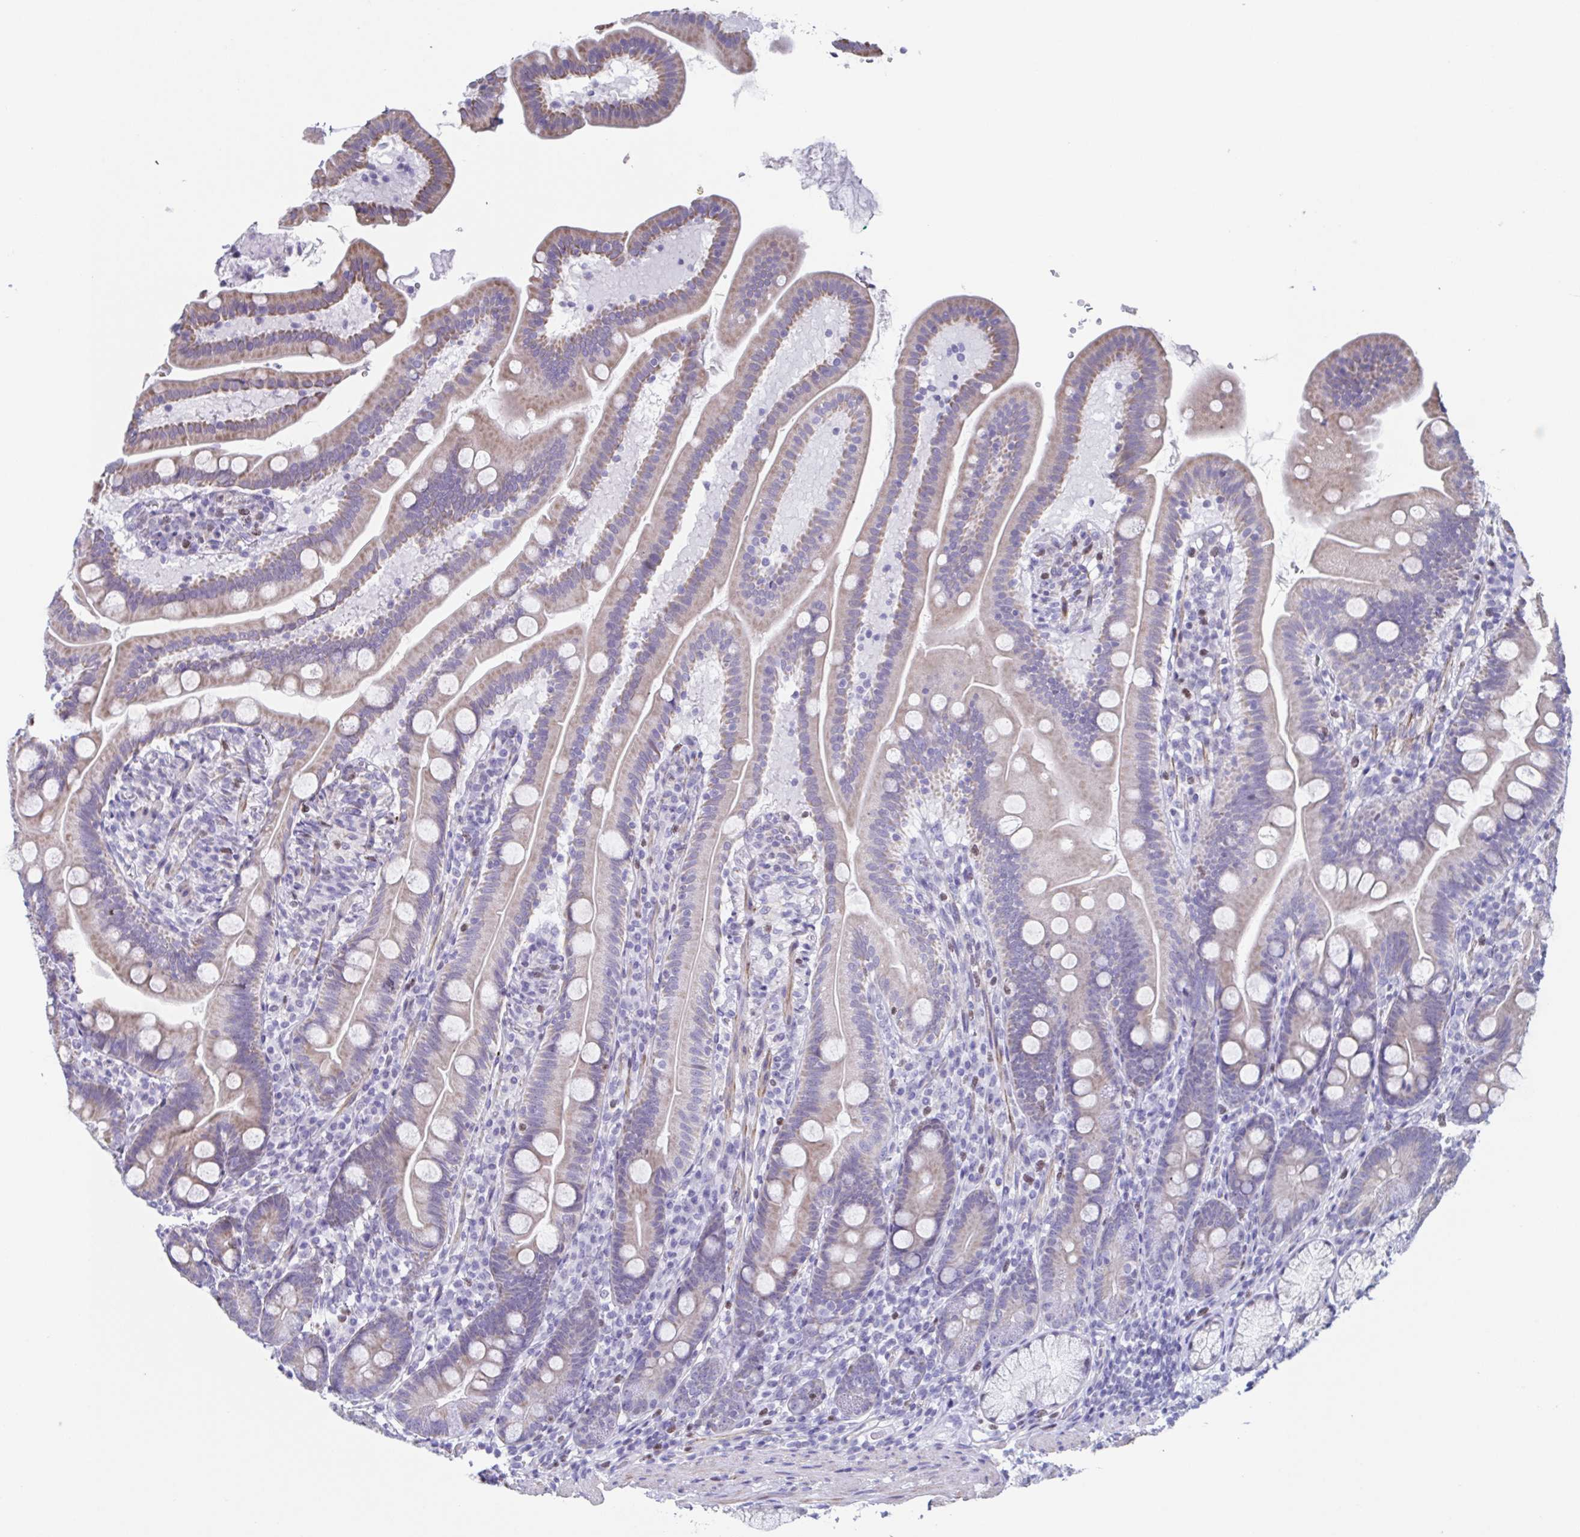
{"staining": {"intensity": "weak", "quantity": "<25%", "location": "cytoplasmic/membranous"}, "tissue": "duodenum", "cell_type": "Glandular cells", "image_type": "normal", "snomed": [{"axis": "morphology", "description": "Normal tissue, NOS"}, {"axis": "topography", "description": "Duodenum"}], "caption": "Immunohistochemistry of normal duodenum reveals no staining in glandular cells. (Immunohistochemistry, brightfield microscopy, high magnification).", "gene": "PBOV1", "patient": {"sex": "female", "age": 67}}